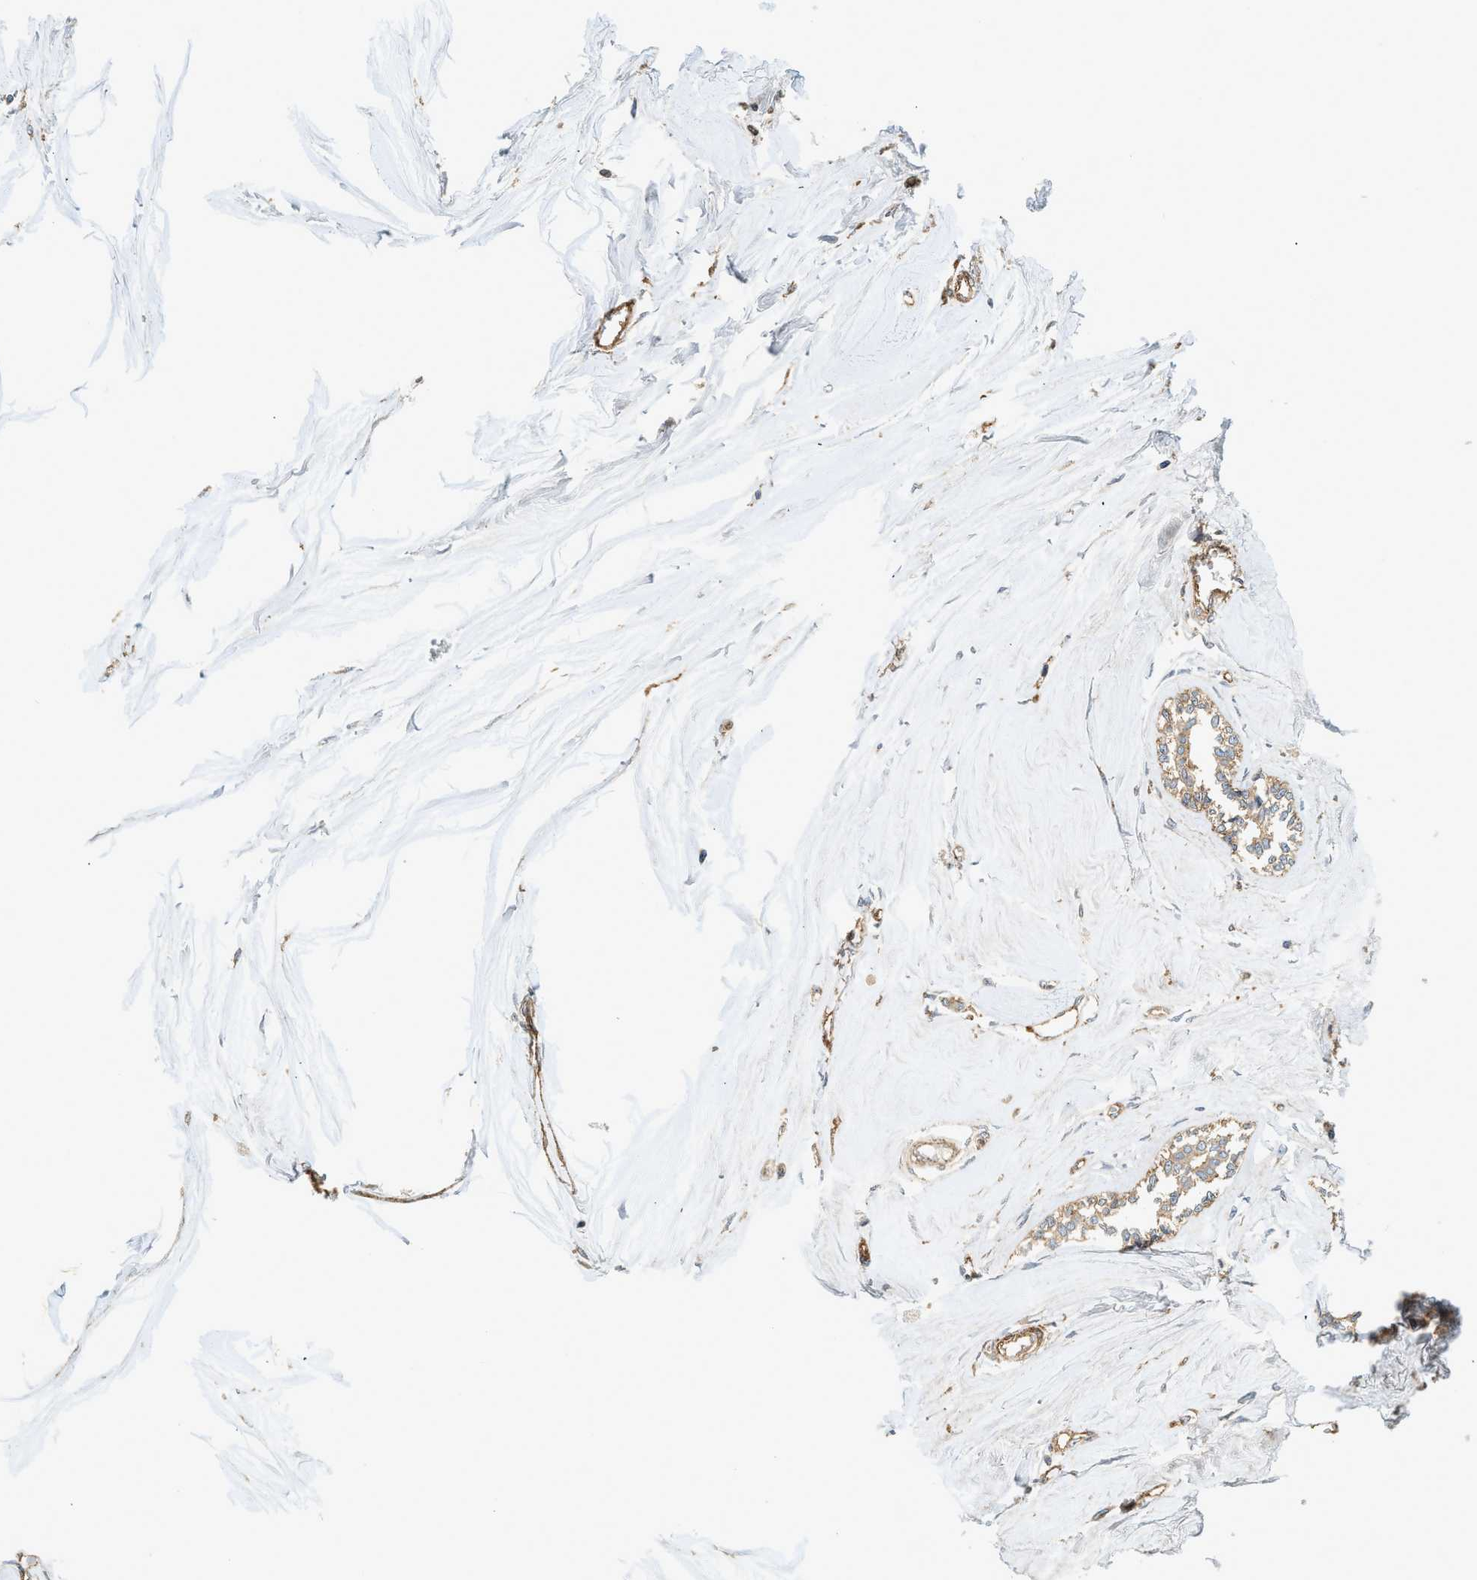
{"staining": {"intensity": "moderate", "quantity": "25%-75%", "location": "cytoplasmic/membranous"}, "tissue": "breast cancer", "cell_type": "Tumor cells", "image_type": "cancer", "snomed": [{"axis": "morphology", "description": "Lobular carcinoma"}, {"axis": "topography", "description": "Breast"}], "caption": "Breast cancer stained with immunohistochemistry (IHC) shows moderate cytoplasmic/membranous staining in about 25%-75% of tumor cells.", "gene": "HIP1", "patient": {"sex": "female", "age": 51}}